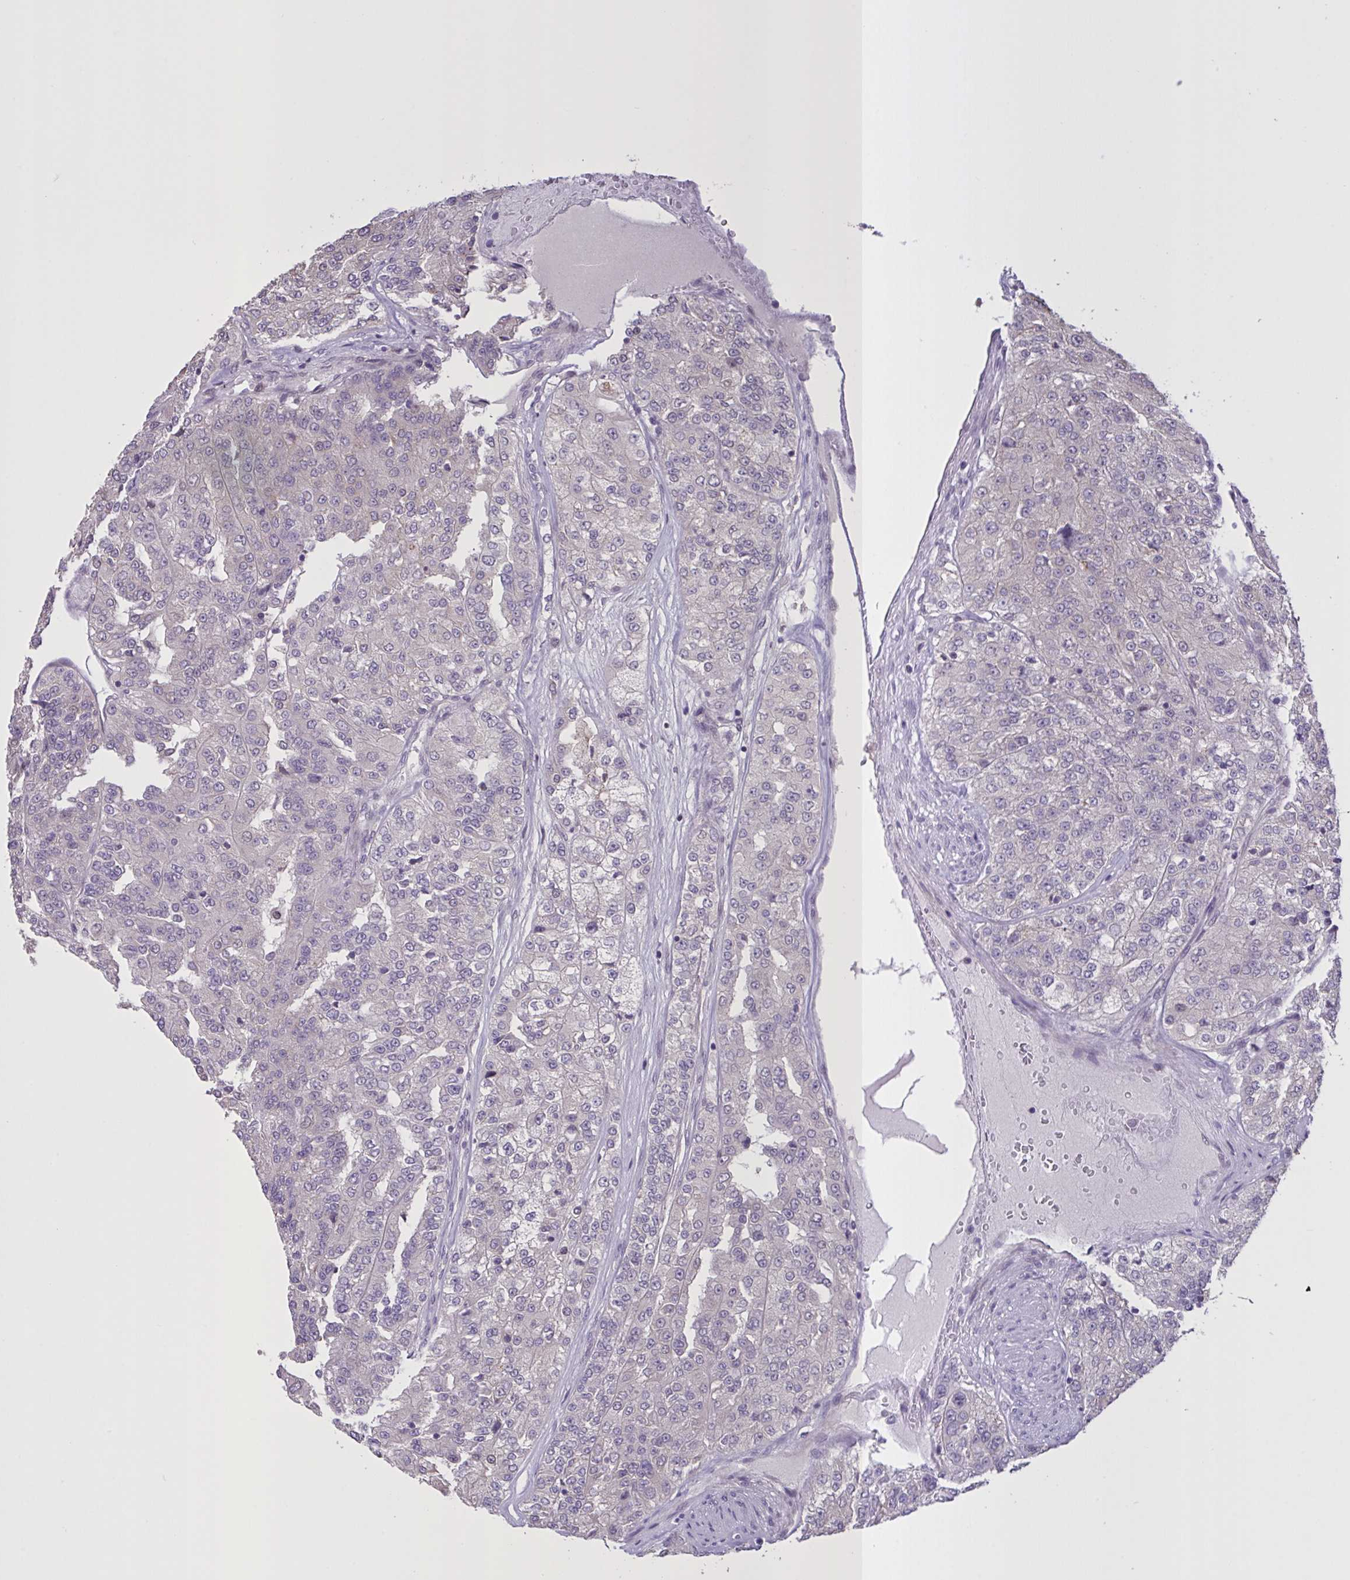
{"staining": {"intensity": "negative", "quantity": "none", "location": "none"}, "tissue": "renal cancer", "cell_type": "Tumor cells", "image_type": "cancer", "snomed": [{"axis": "morphology", "description": "Adenocarcinoma, NOS"}, {"axis": "topography", "description": "Kidney"}], "caption": "Renal cancer (adenocarcinoma) was stained to show a protein in brown. There is no significant expression in tumor cells.", "gene": "MRGPRX2", "patient": {"sex": "female", "age": 63}}